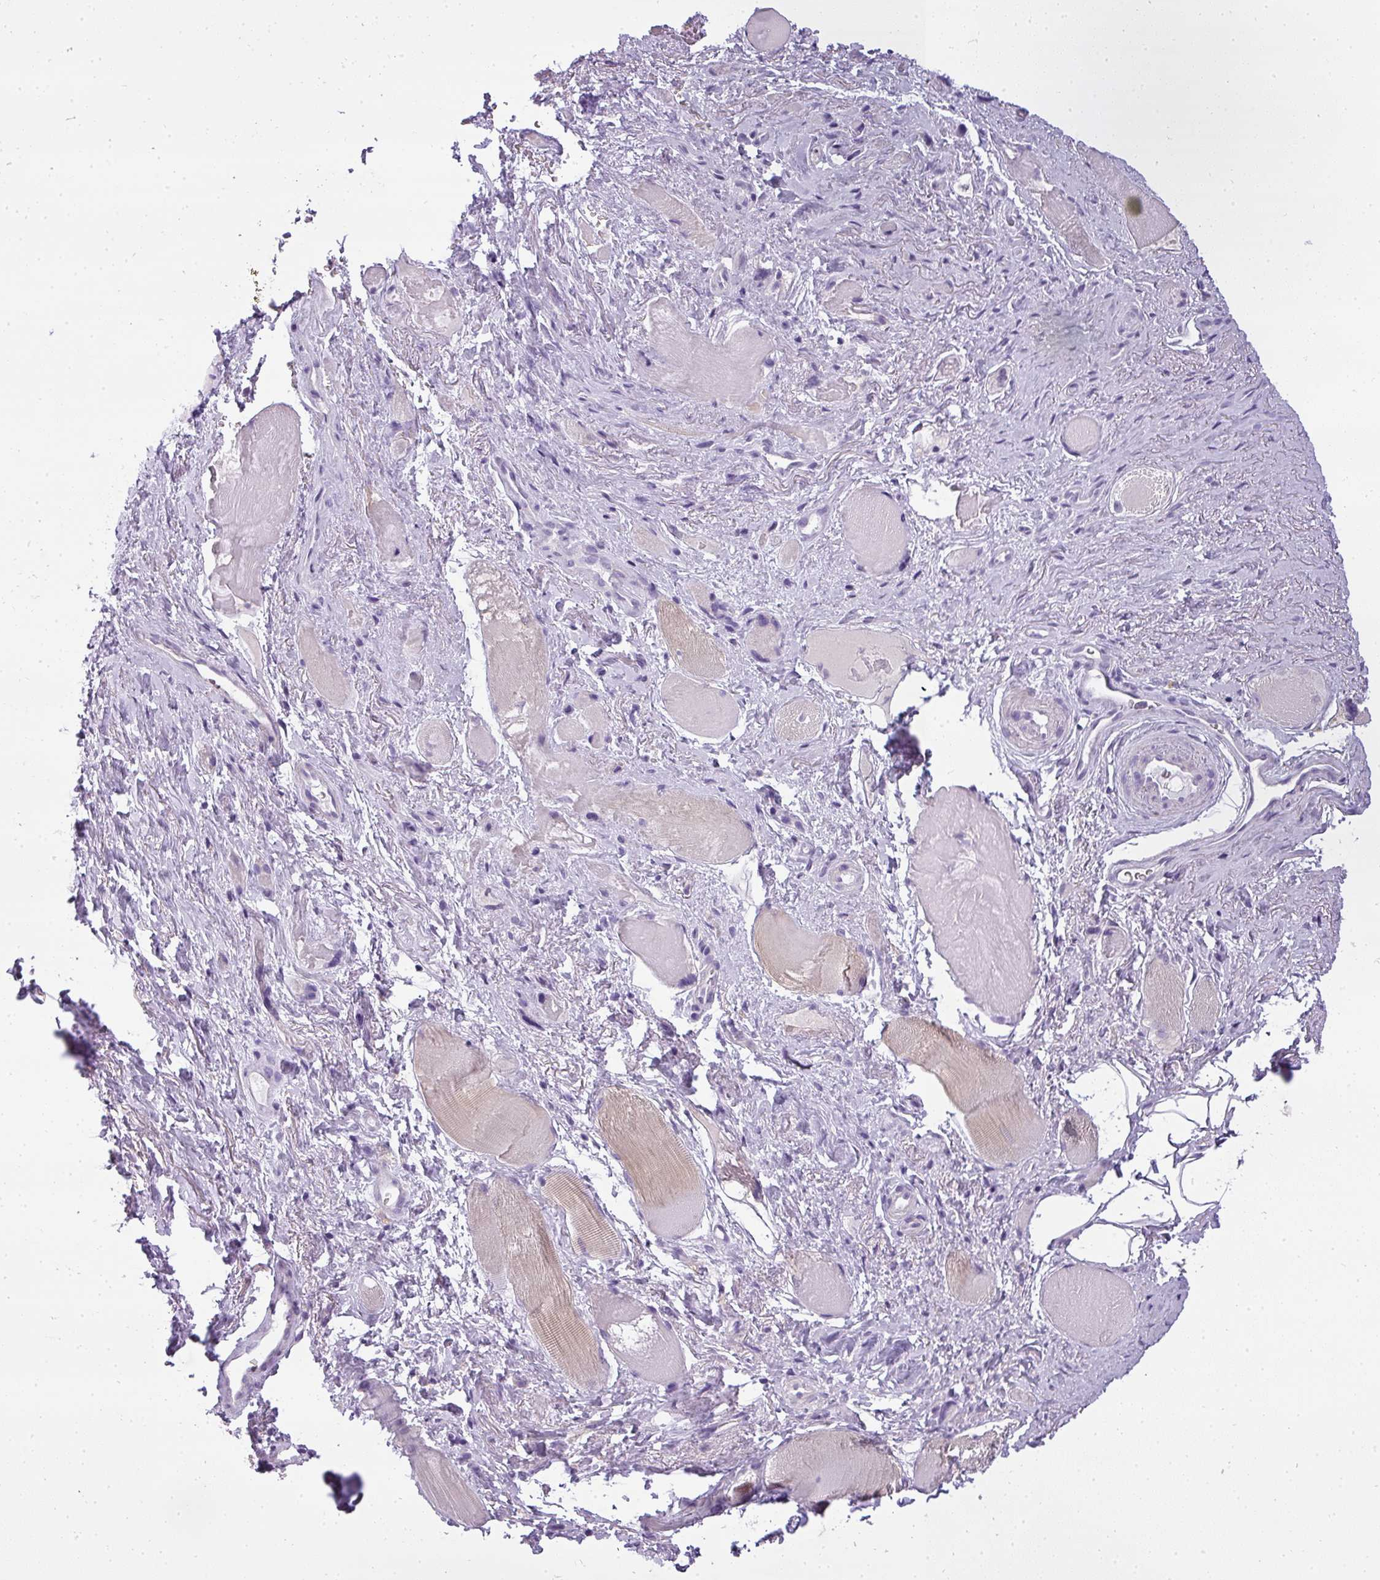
{"staining": {"intensity": "weak", "quantity": "<25%", "location": "cytoplasmic/membranous"}, "tissue": "smooth muscle", "cell_type": "Smooth muscle cells", "image_type": "normal", "snomed": [{"axis": "morphology", "description": "Normal tissue, NOS"}, {"axis": "topography", "description": "Smooth muscle"}, {"axis": "topography", "description": "Peripheral nerve tissue"}], "caption": "Smooth muscle was stained to show a protein in brown. There is no significant positivity in smooth muscle cells.", "gene": "ATP6V1D", "patient": {"sex": "male", "age": 69}}